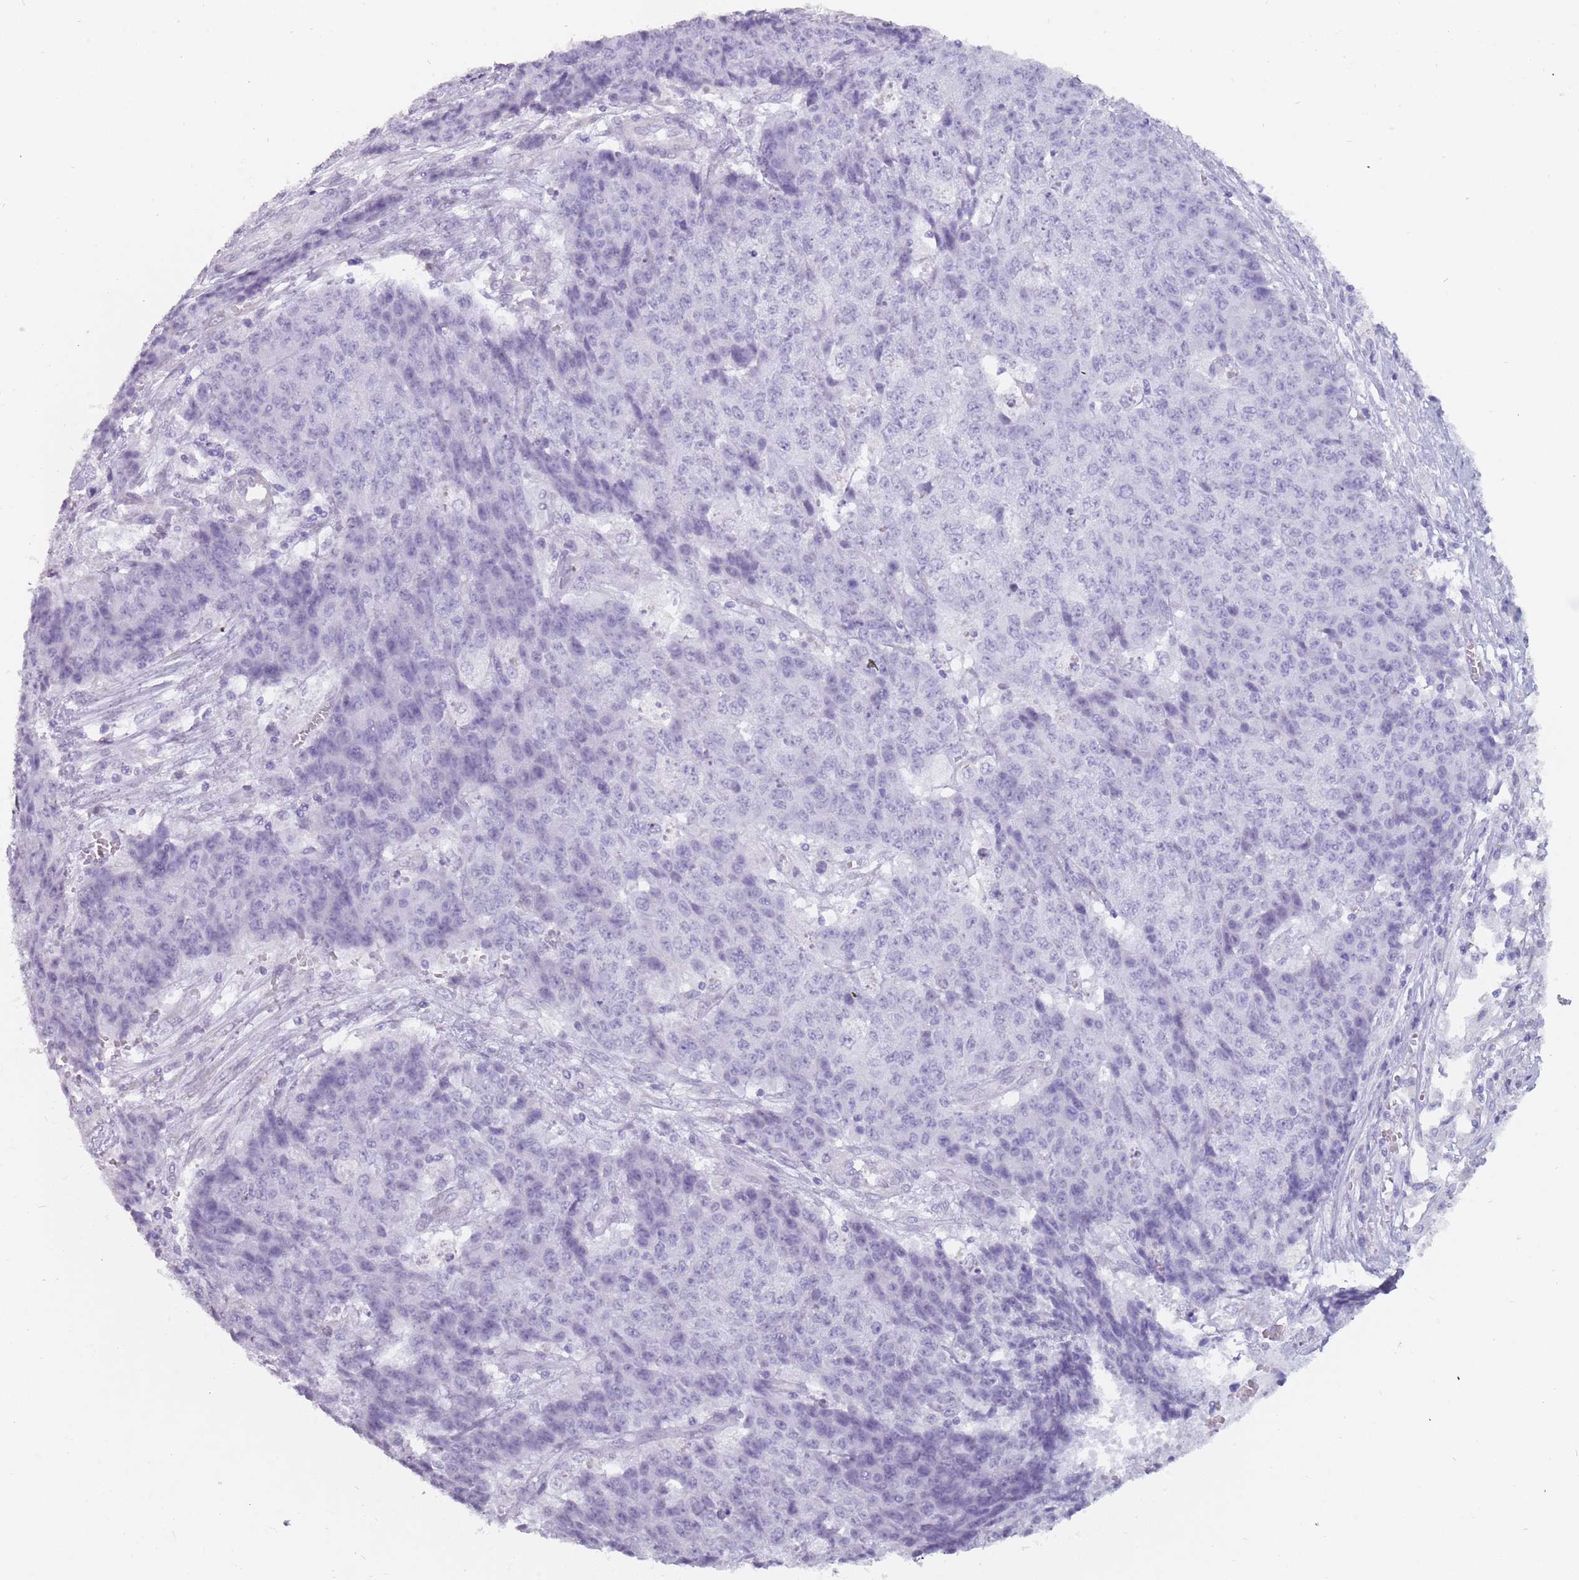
{"staining": {"intensity": "negative", "quantity": "none", "location": "none"}, "tissue": "ovarian cancer", "cell_type": "Tumor cells", "image_type": "cancer", "snomed": [{"axis": "morphology", "description": "Carcinoma, endometroid"}, {"axis": "topography", "description": "Ovary"}], "caption": "Endometroid carcinoma (ovarian) stained for a protein using immunohistochemistry reveals no expression tumor cells.", "gene": "DDX4", "patient": {"sex": "female", "age": 42}}